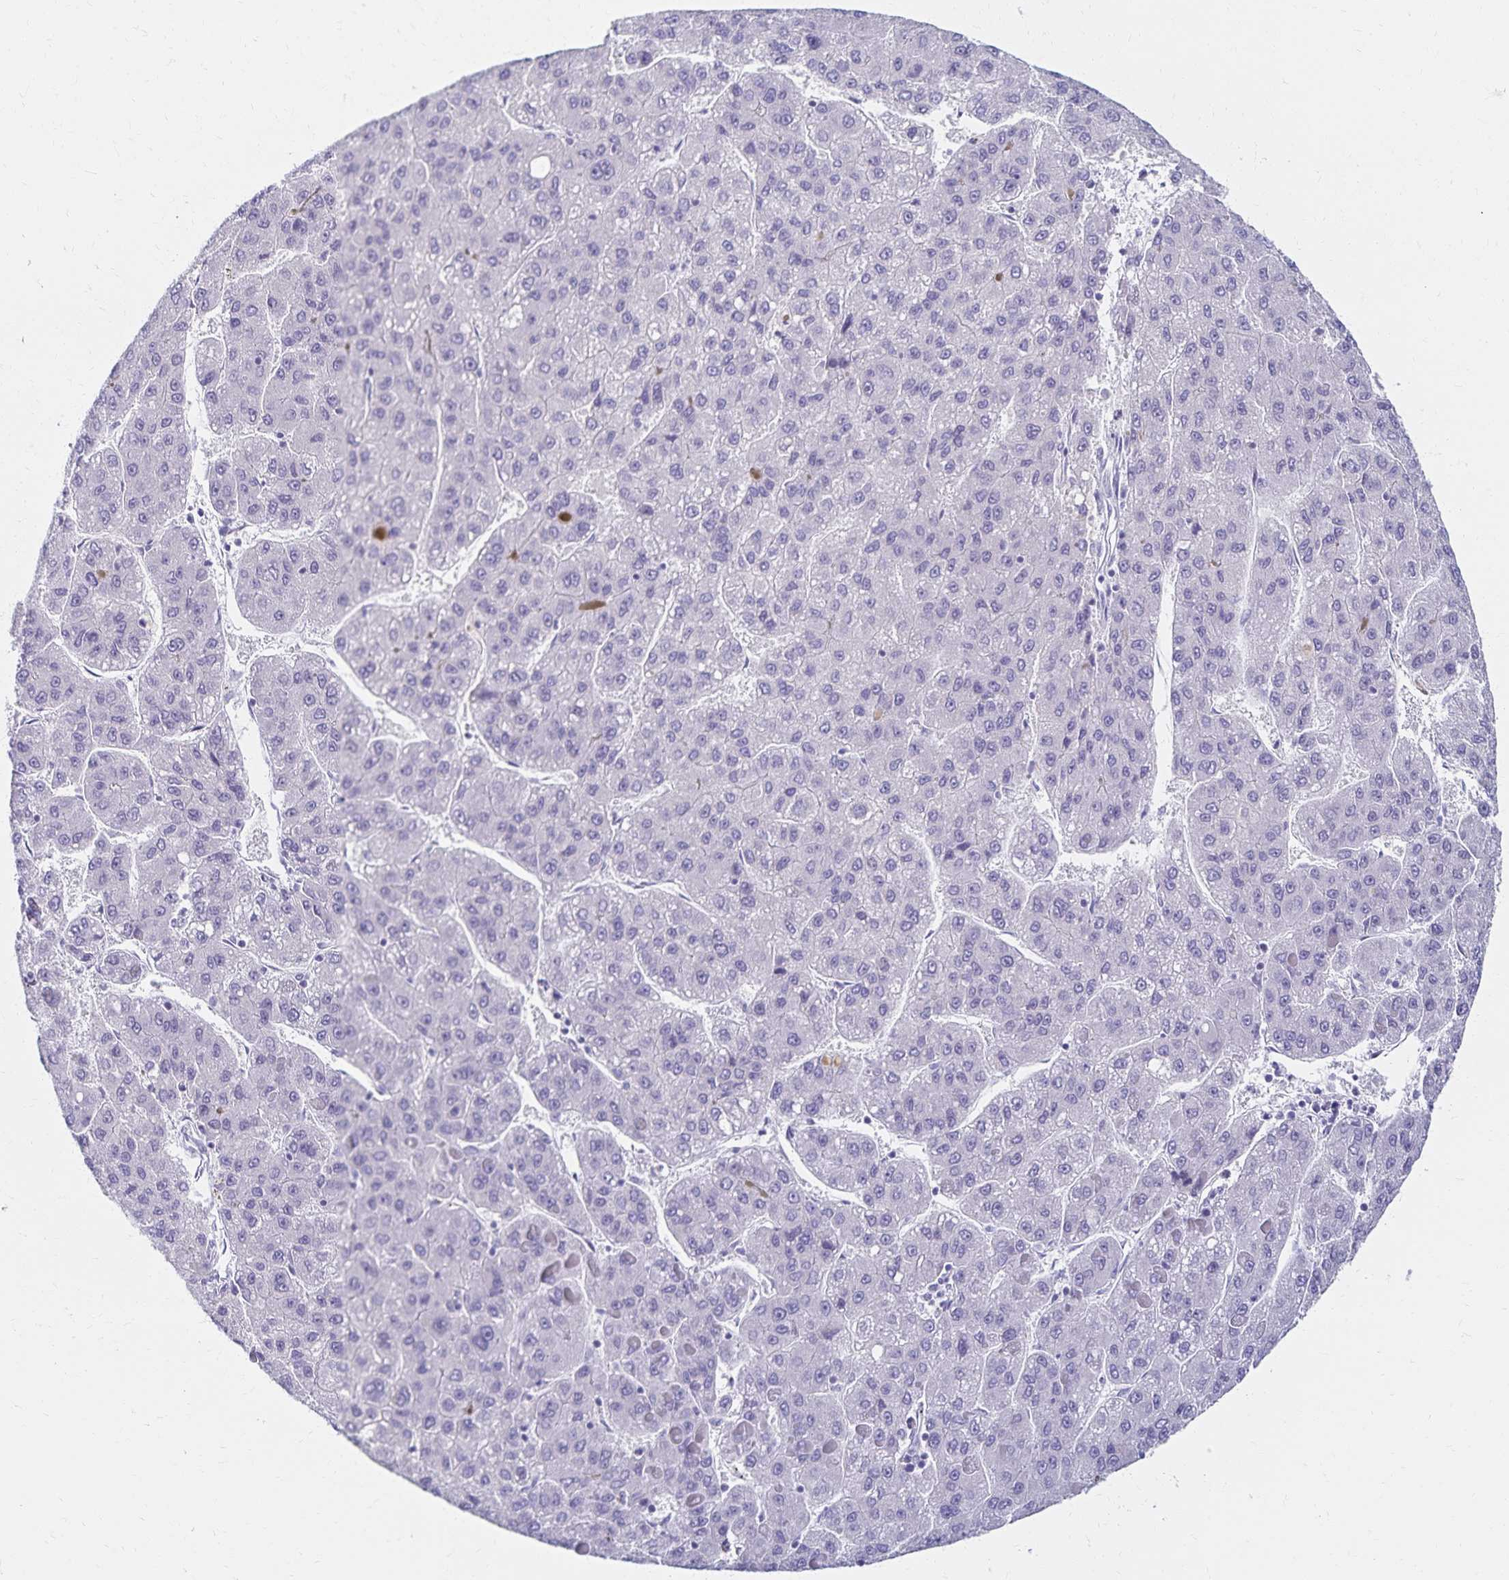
{"staining": {"intensity": "negative", "quantity": "none", "location": "none"}, "tissue": "liver cancer", "cell_type": "Tumor cells", "image_type": "cancer", "snomed": [{"axis": "morphology", "description": "Carcinoma, Hepatocellular, NOS"}, {"axis": "topography", "description": "Liver"}], "caption": "Tumor cells are negative for brown protein staining in liver cancer. (DAB immunohistochemistry (IHC) visualized using brightfield microscopy, high magnification).", "gene": "C2orf50", "patient": {"sex": "female", "age": 82}}